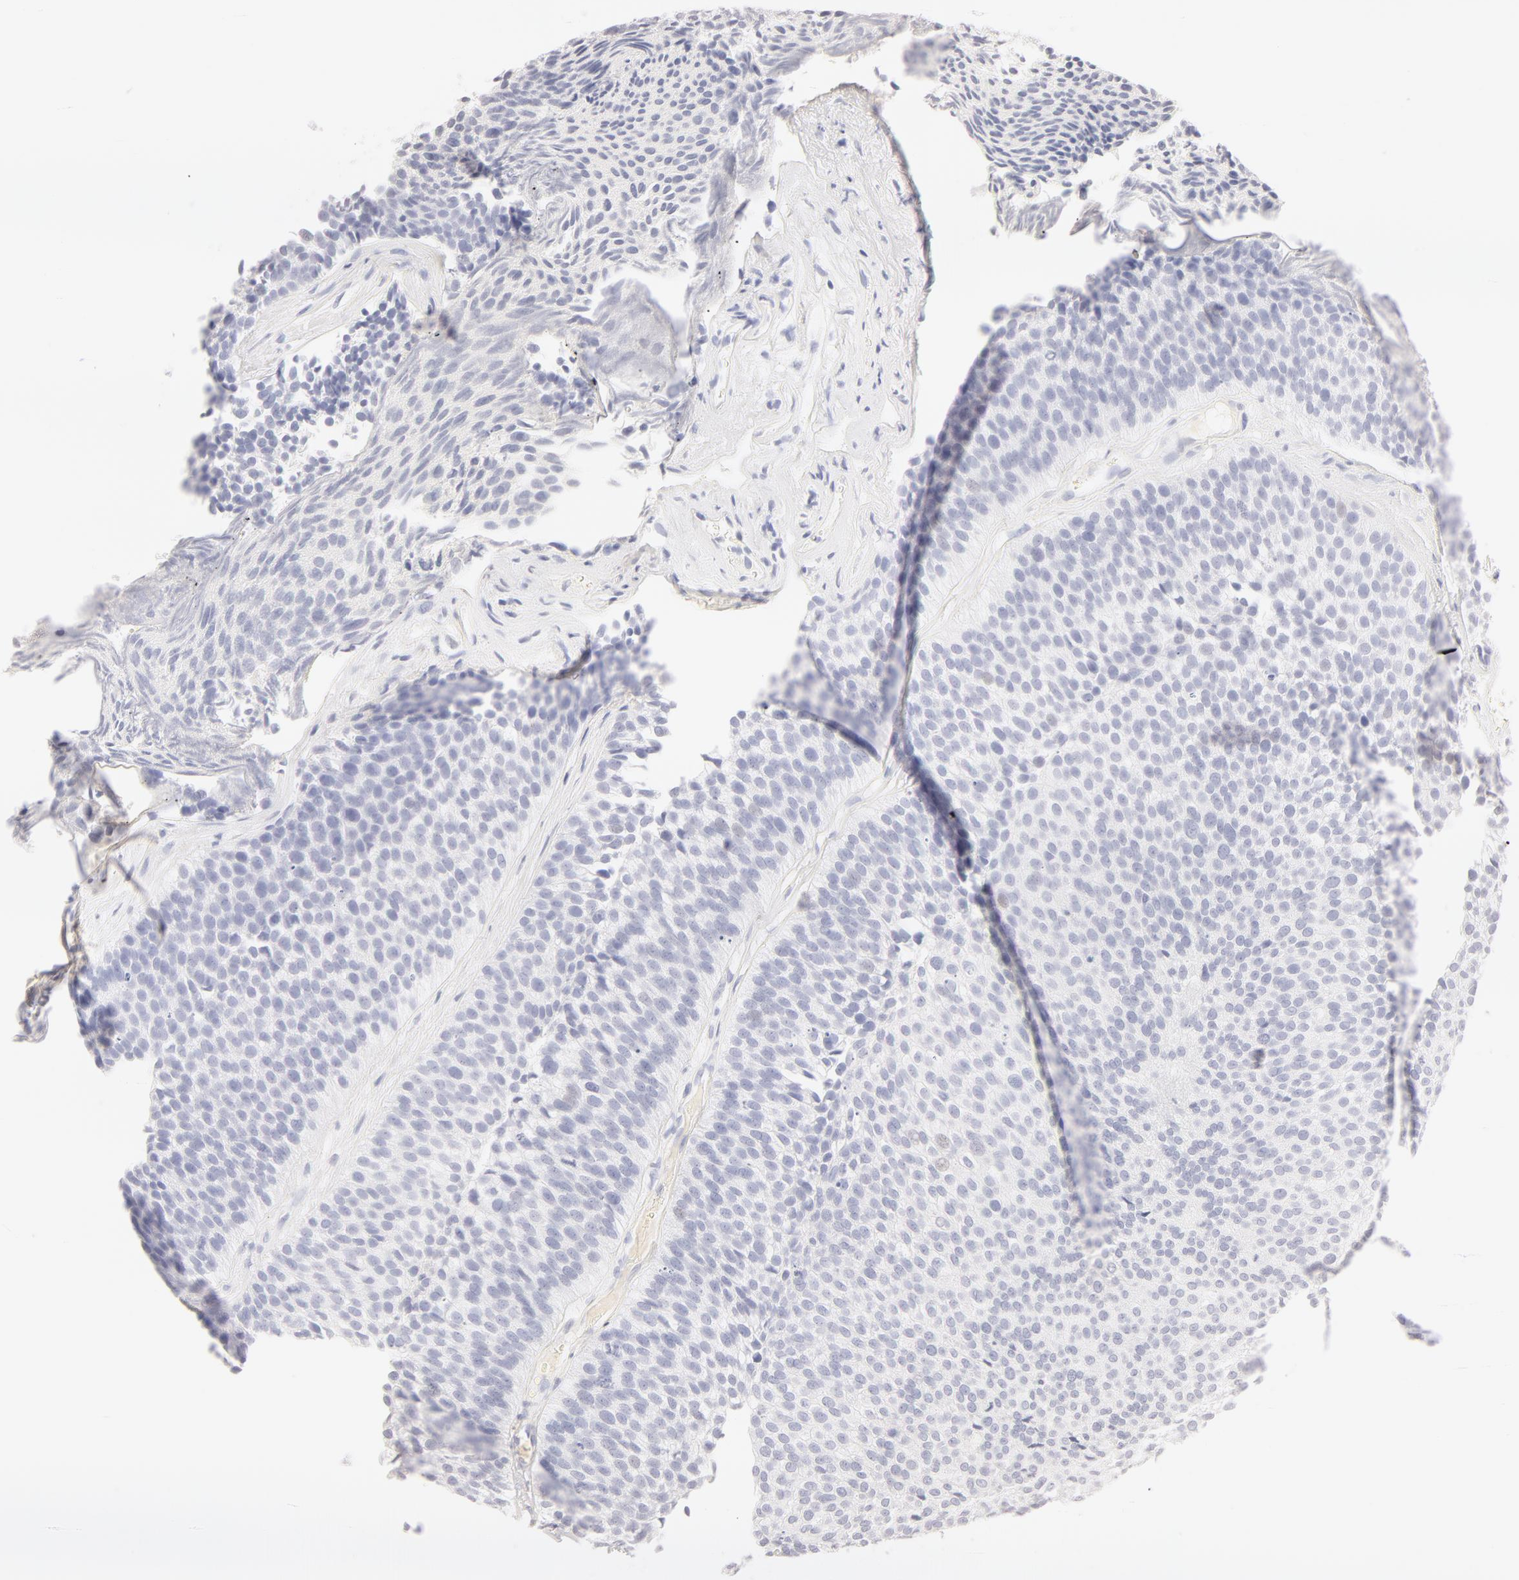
{"staining": {"intensity": "negative", "quantity": "none", "location": "none"}, "tissue": "urothelial cancer", "cell_type": "Tumor cells", "image_type": "cancer", "snomed": [{"axis": "morphology", "description": "Urothelial carcinoma, Low grade"}, {"axis": "topography", "description": "Urinary bladder"}], "caption": "Immunohistochemical staining of urothelial cancer demonstrates no significant positivity in tumor cells.", "gene": "LGALS7B", "patient": {"sex": "male", "age": 84}}